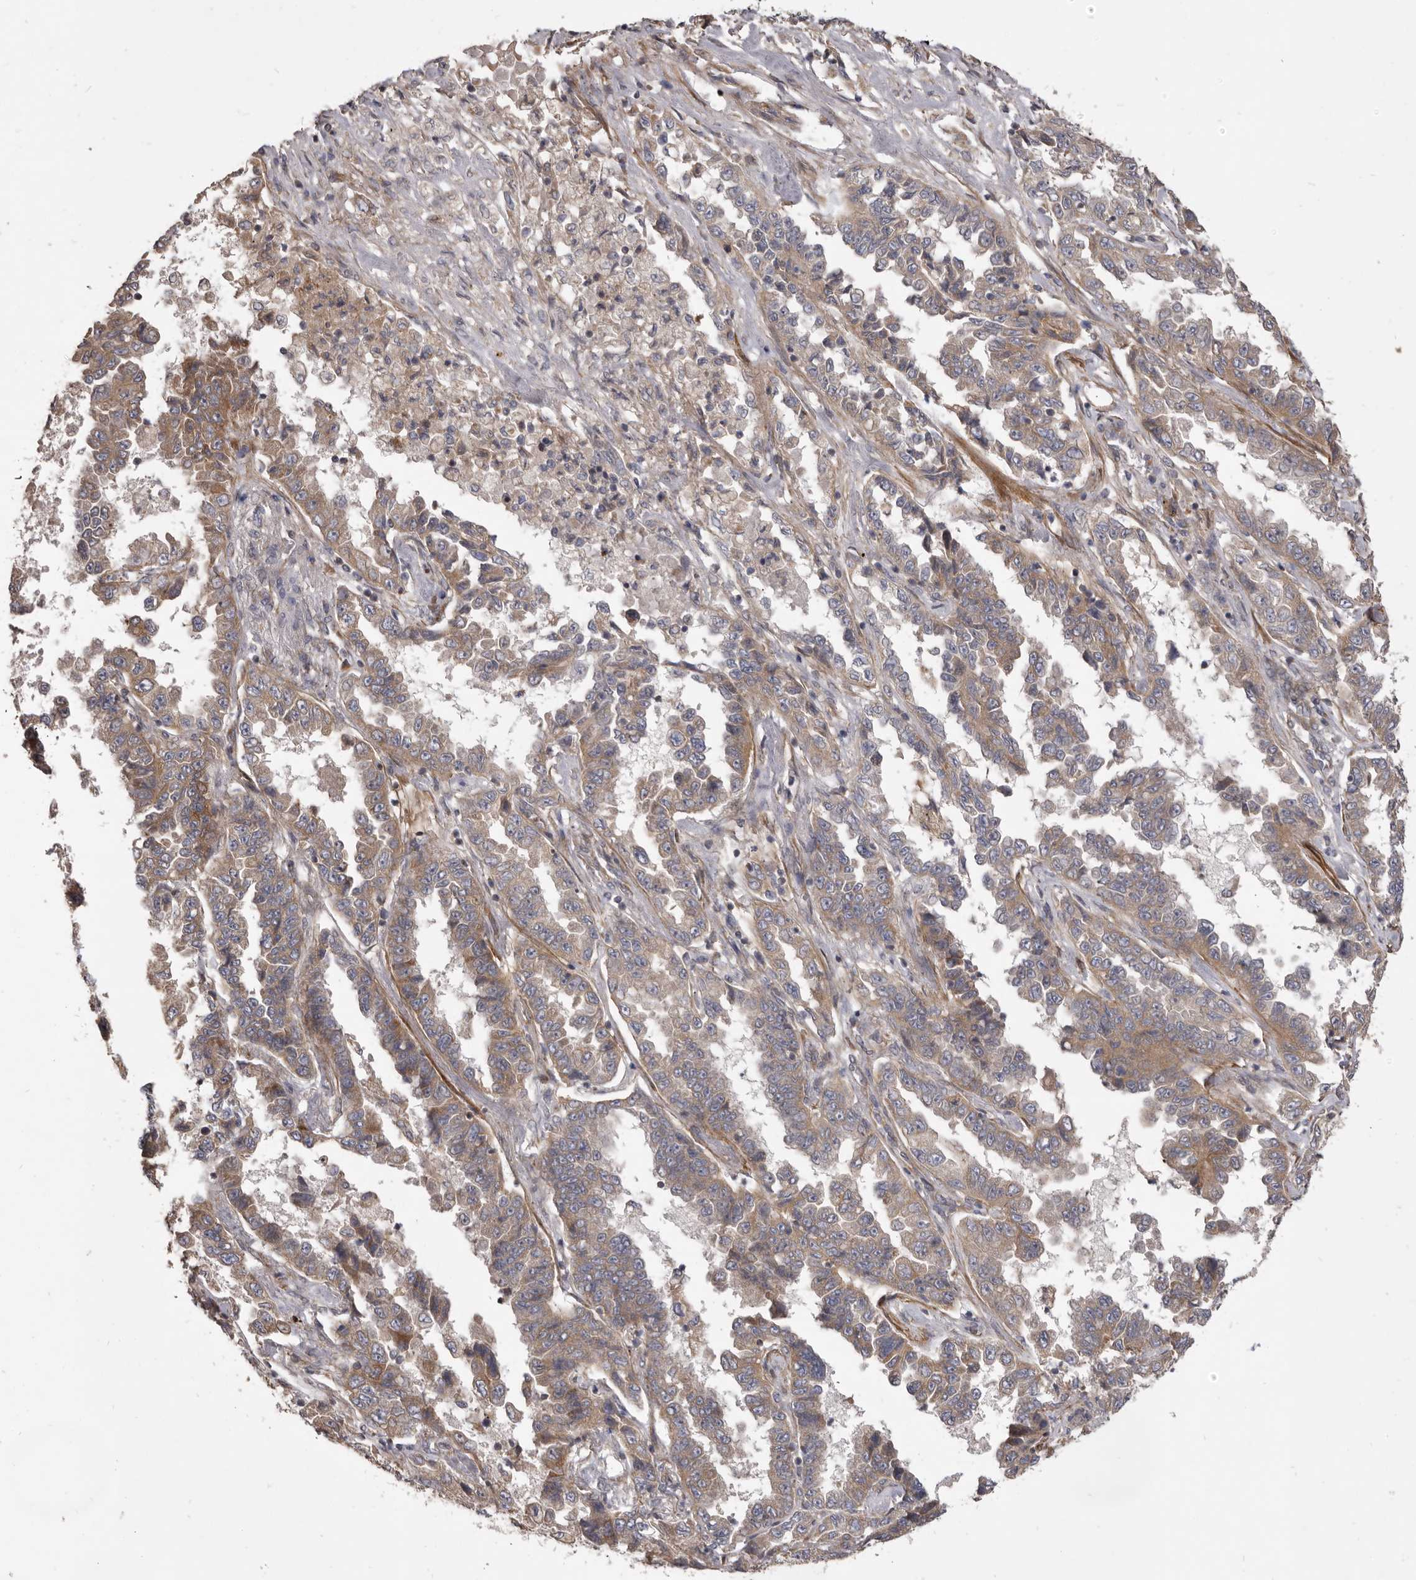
{"staining": {"intensity": "moderate", "quantity": ">75%", "location": "cytoplasmic/membranous"}, "tissue": "lung cancer", "cell_type": "Tumor cells", "image_type": "cancer", "snomed": [{"axis": "morphology", "description": "Adenocarcinoma, NOS"}, {"axis": "topography", "description": "Lung"}], "caption": "Immunohistochemistry histopathology image of lung cancer (adenocarcinoma) stained for a protein (brown), which displays medium levels of moderate cytoplasmic/membranous staining in approximately >75% of tumor cells.", "gene": "VPS45", "patient": {"sex": "female", "age": 51}}